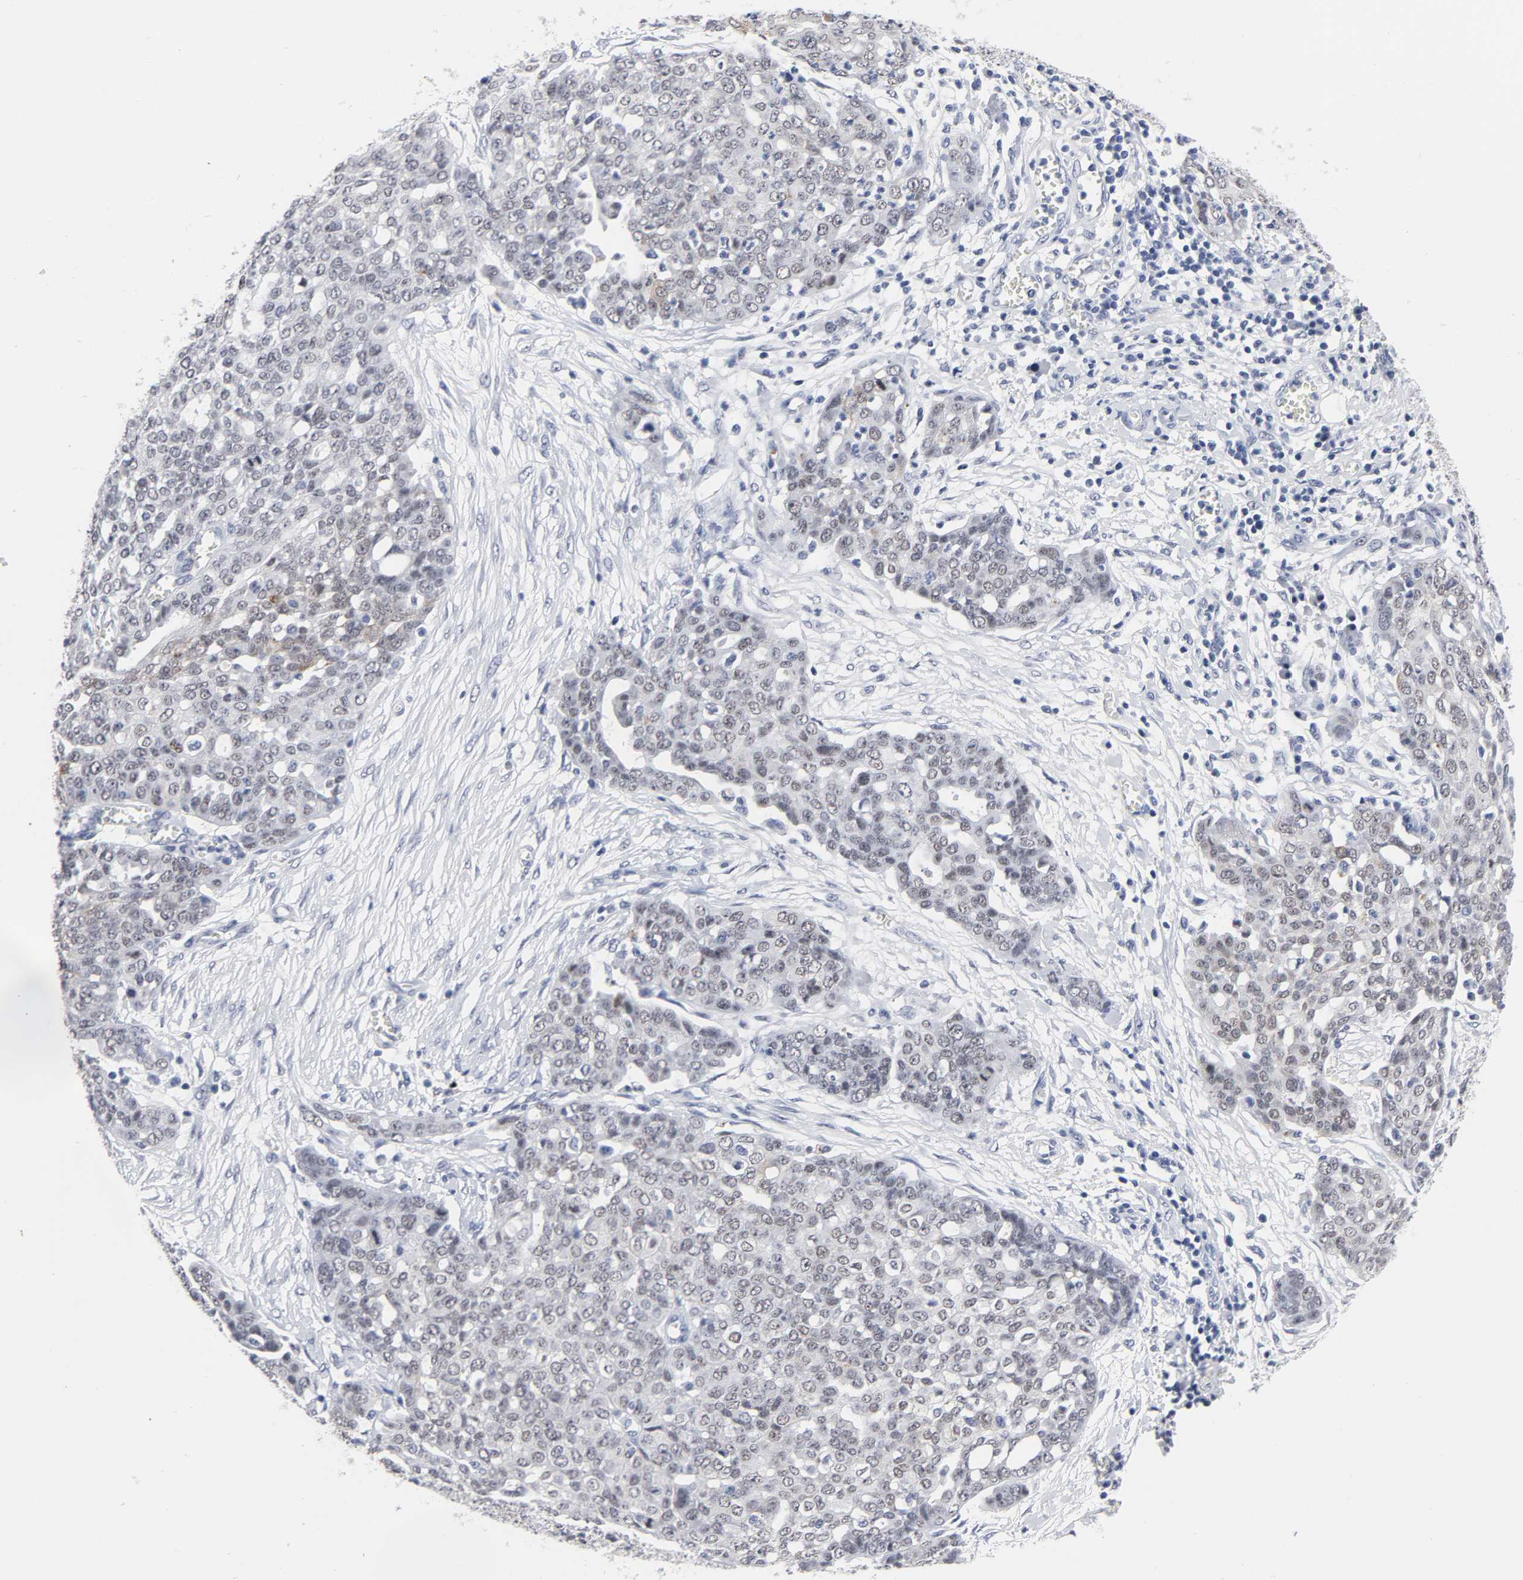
{"staining": {"intensity": "weak", "quantity": "25%-75%", "location": "cytoplasmic/membranous"}, "tissue": "ovarian cancer", "cell_type": "Tumor cells", "image_type": "cancer", "snomed": [{"axis": "morphology", "description": "Cystadenocarcinoma, serous, NOS"}, {"axis": "topography", "description": "Soft tissue"}, {"axis": "topography", "description": "Ovary"}], "caption": "A brown stain labels weak cytoplasmic/membranous expression of a protein in serous cystadenocarcinoma (ovarian) tumor cells.", "gene": "GRHL2", "patient": {"sex": "female", "age": 57}}